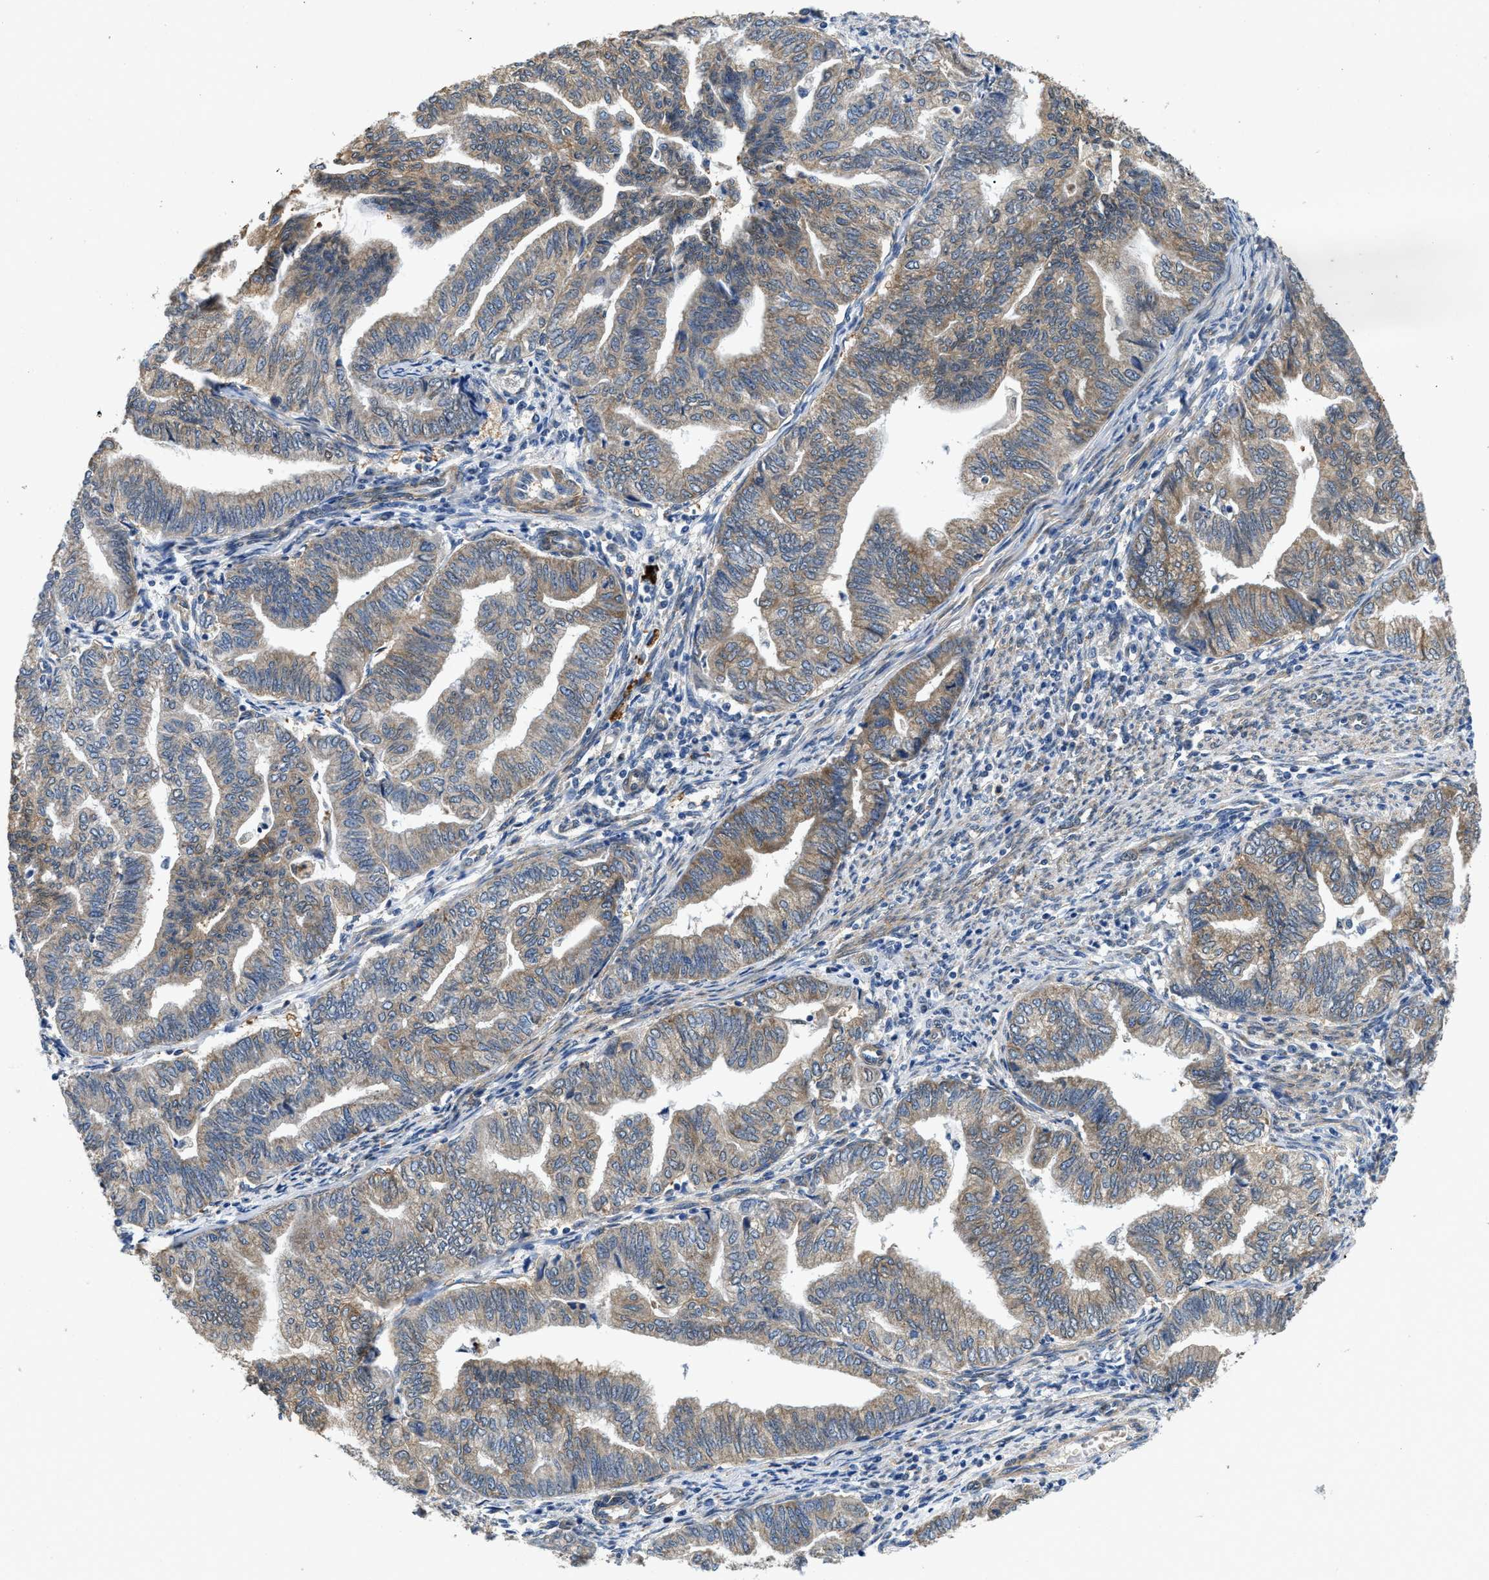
{"staining": {"intensity": "moderate", "quantity": ">75%", "location": "cytoplasmic/membranous"}, "tissue": "endometrial cancer", "cell_type": "Tumor cells", "image_type": "cancer", "snomed": [{"axis": "morphology", "description": "Adenocarcinoma, NOS"}, {"axis": "topography", "description": "Endometrium"}], "caption": "Protein staining by immunohistochemistry (IHC) exhibits moderate cytoplasmic/membranous expression in approximately >75% of tumor cells in endometrial cancer. Using DAB (brown) and hematoxylin (blue) stains, captured at high magnification using brightfield microscopy.", "gene": "RAPH1", "patient": {"sex": "female", "age": 79}}